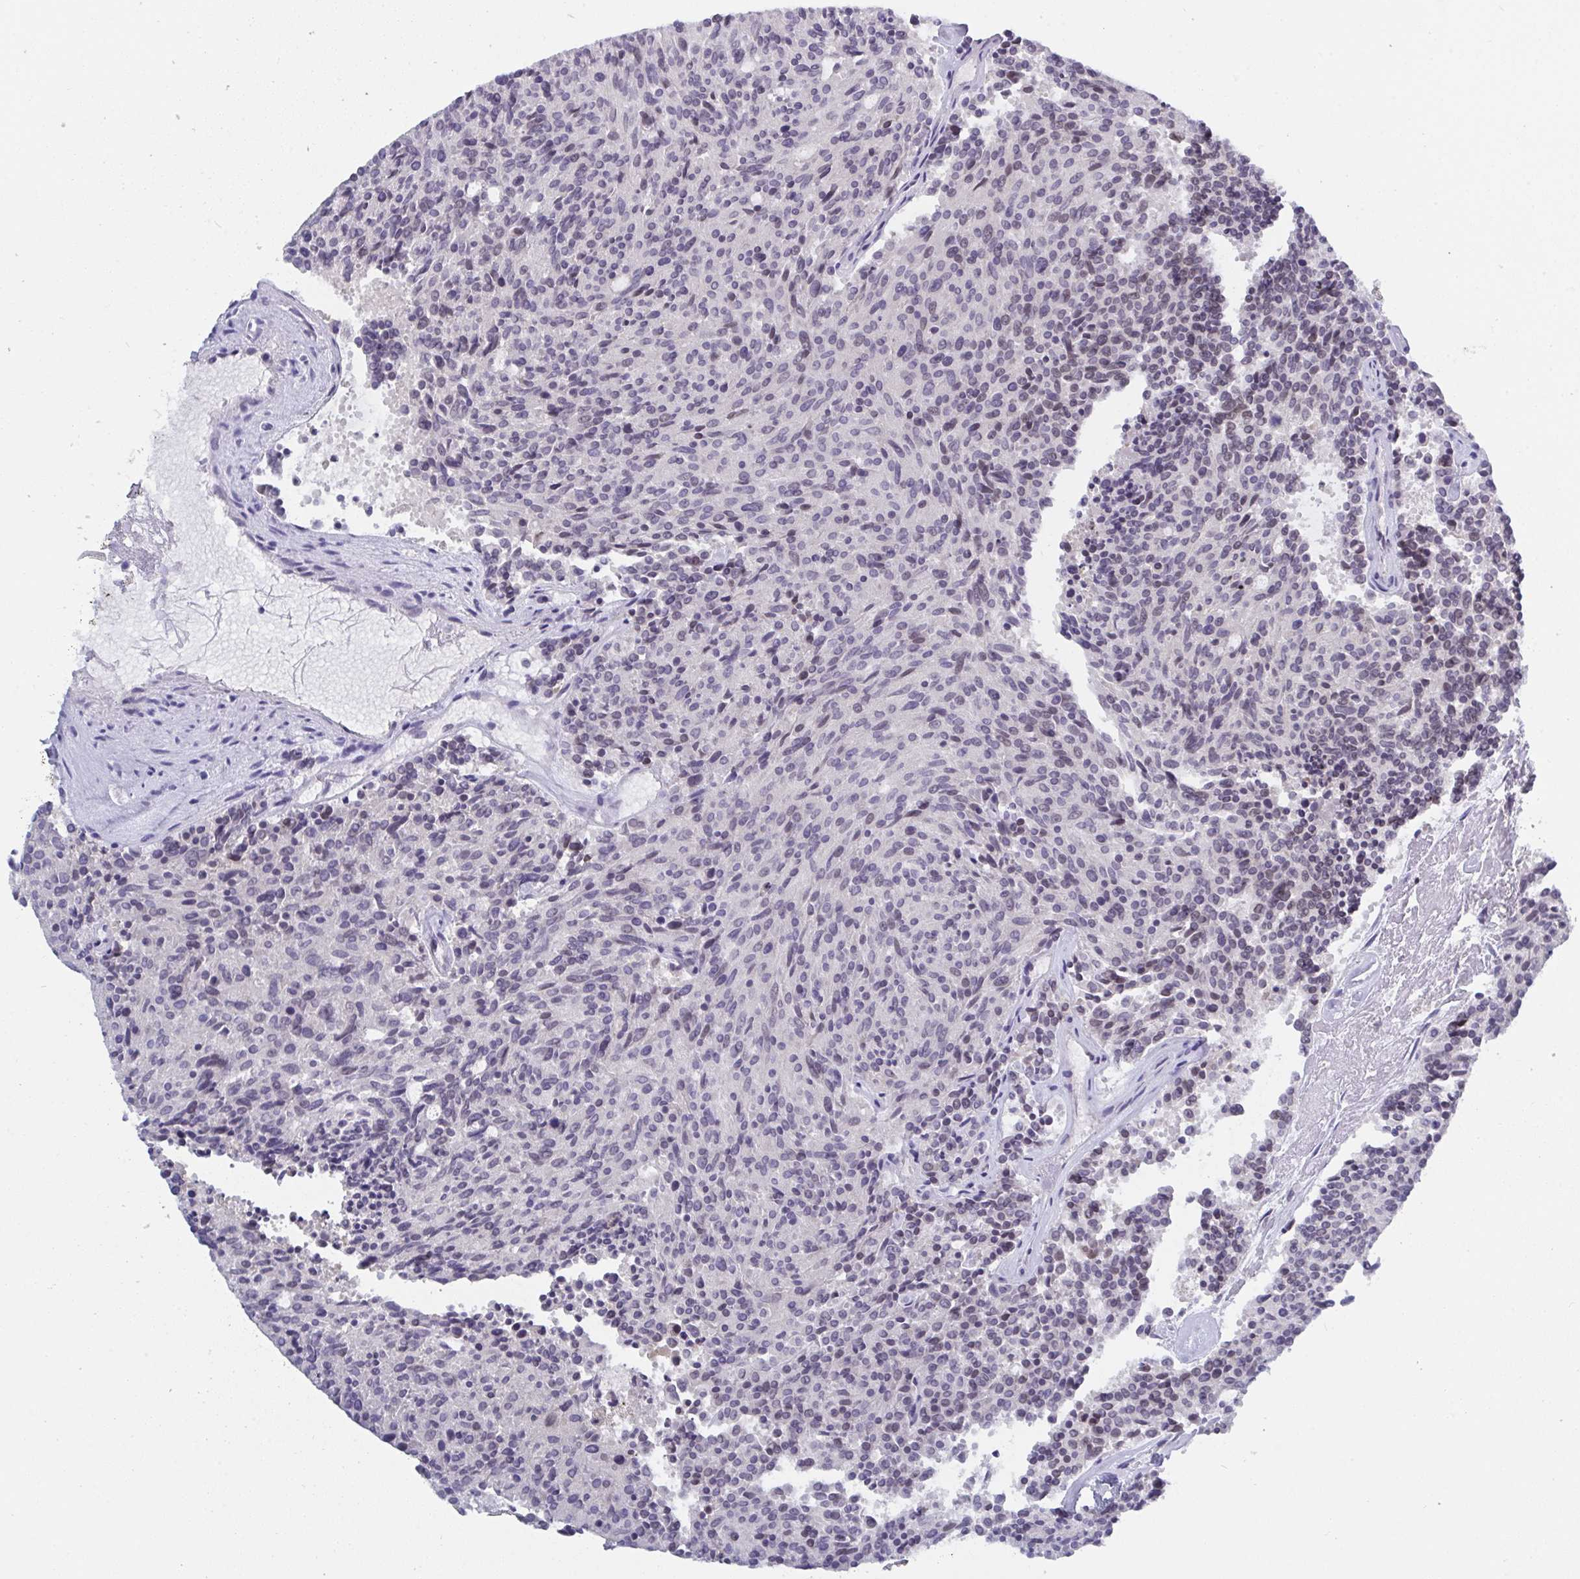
{"staining": {"intensity": "weak", "quantity": "25%-75%", "location": "nuclear"}, "tissue": "carcinoid", "cell_type": "Tumor cells", "image_type": "cancer", "snomed": [{"axis": "morphology", "description": "Carcinoid, malignant, NOS"}, {"axis": "topography", "description": "Pancreas"}], "caption": "The photomicrograph demonstrates staining of malignant carcinoid, revealing weak nuclear protein positivity (brown color) within tumor cells.", "gene": "BMAL2", "patient": {"sex": "female", "age": 54}}